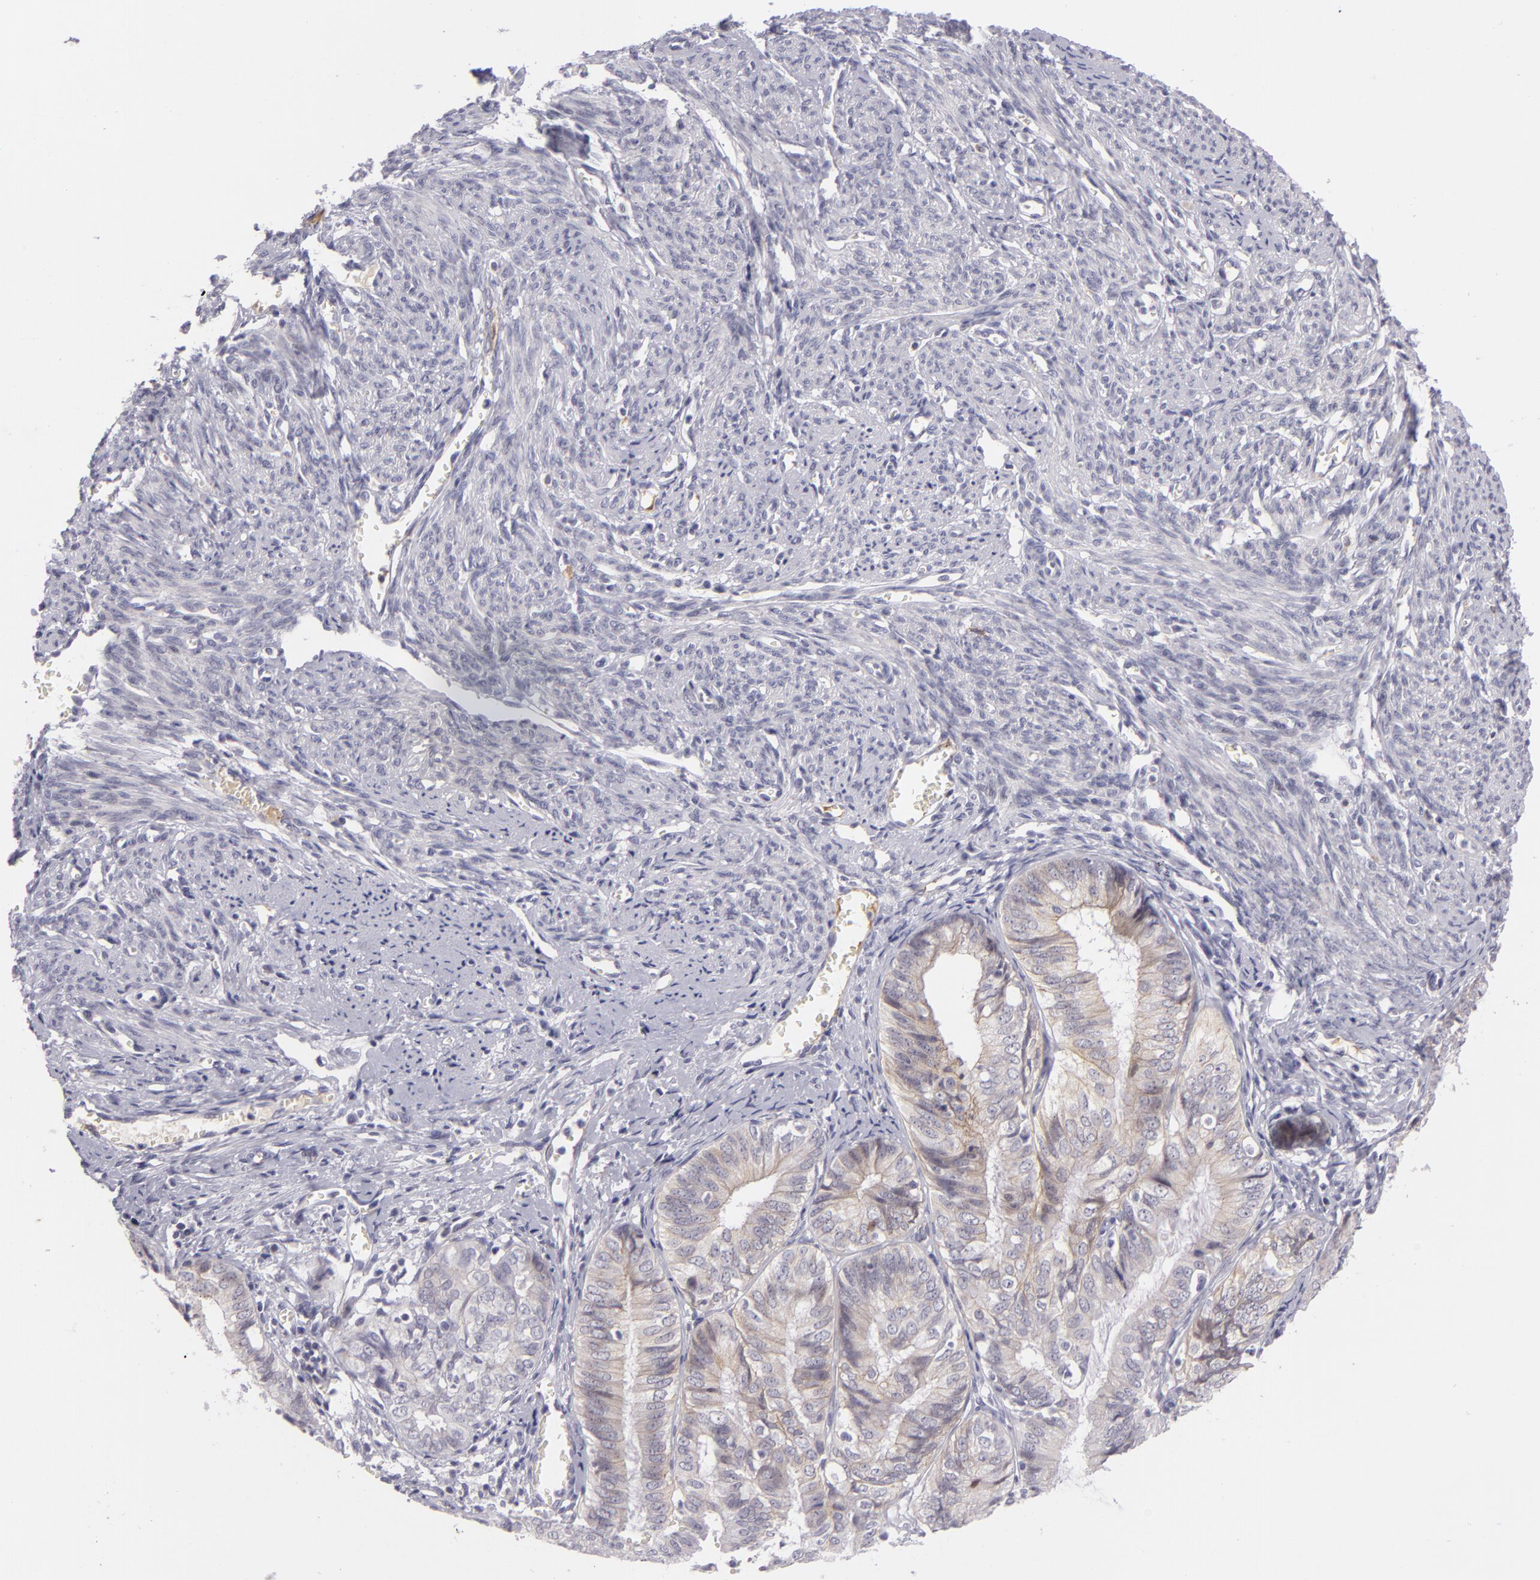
{"staining": {"intensity": "weak", "quantity": "25%-75%", "location": "cytoplasmic/membranous"}, "tissue": "endometrial cancer", "cell_type": "Tumor cells", "image_type": "cancer", "snomed": [{"axis": "morphology", "description": "Adenocarcinoma, NOS"}, {"axis": "topography", "description": "Endometrium"}], "caption": "A brown stain highlights weak cytoplasmic/membranous staining of a protein in adenocarcinoma (endometrial) tumor cells.", "gene": "CTNNB1", "patient": {"sex": "female", "age": 66}}